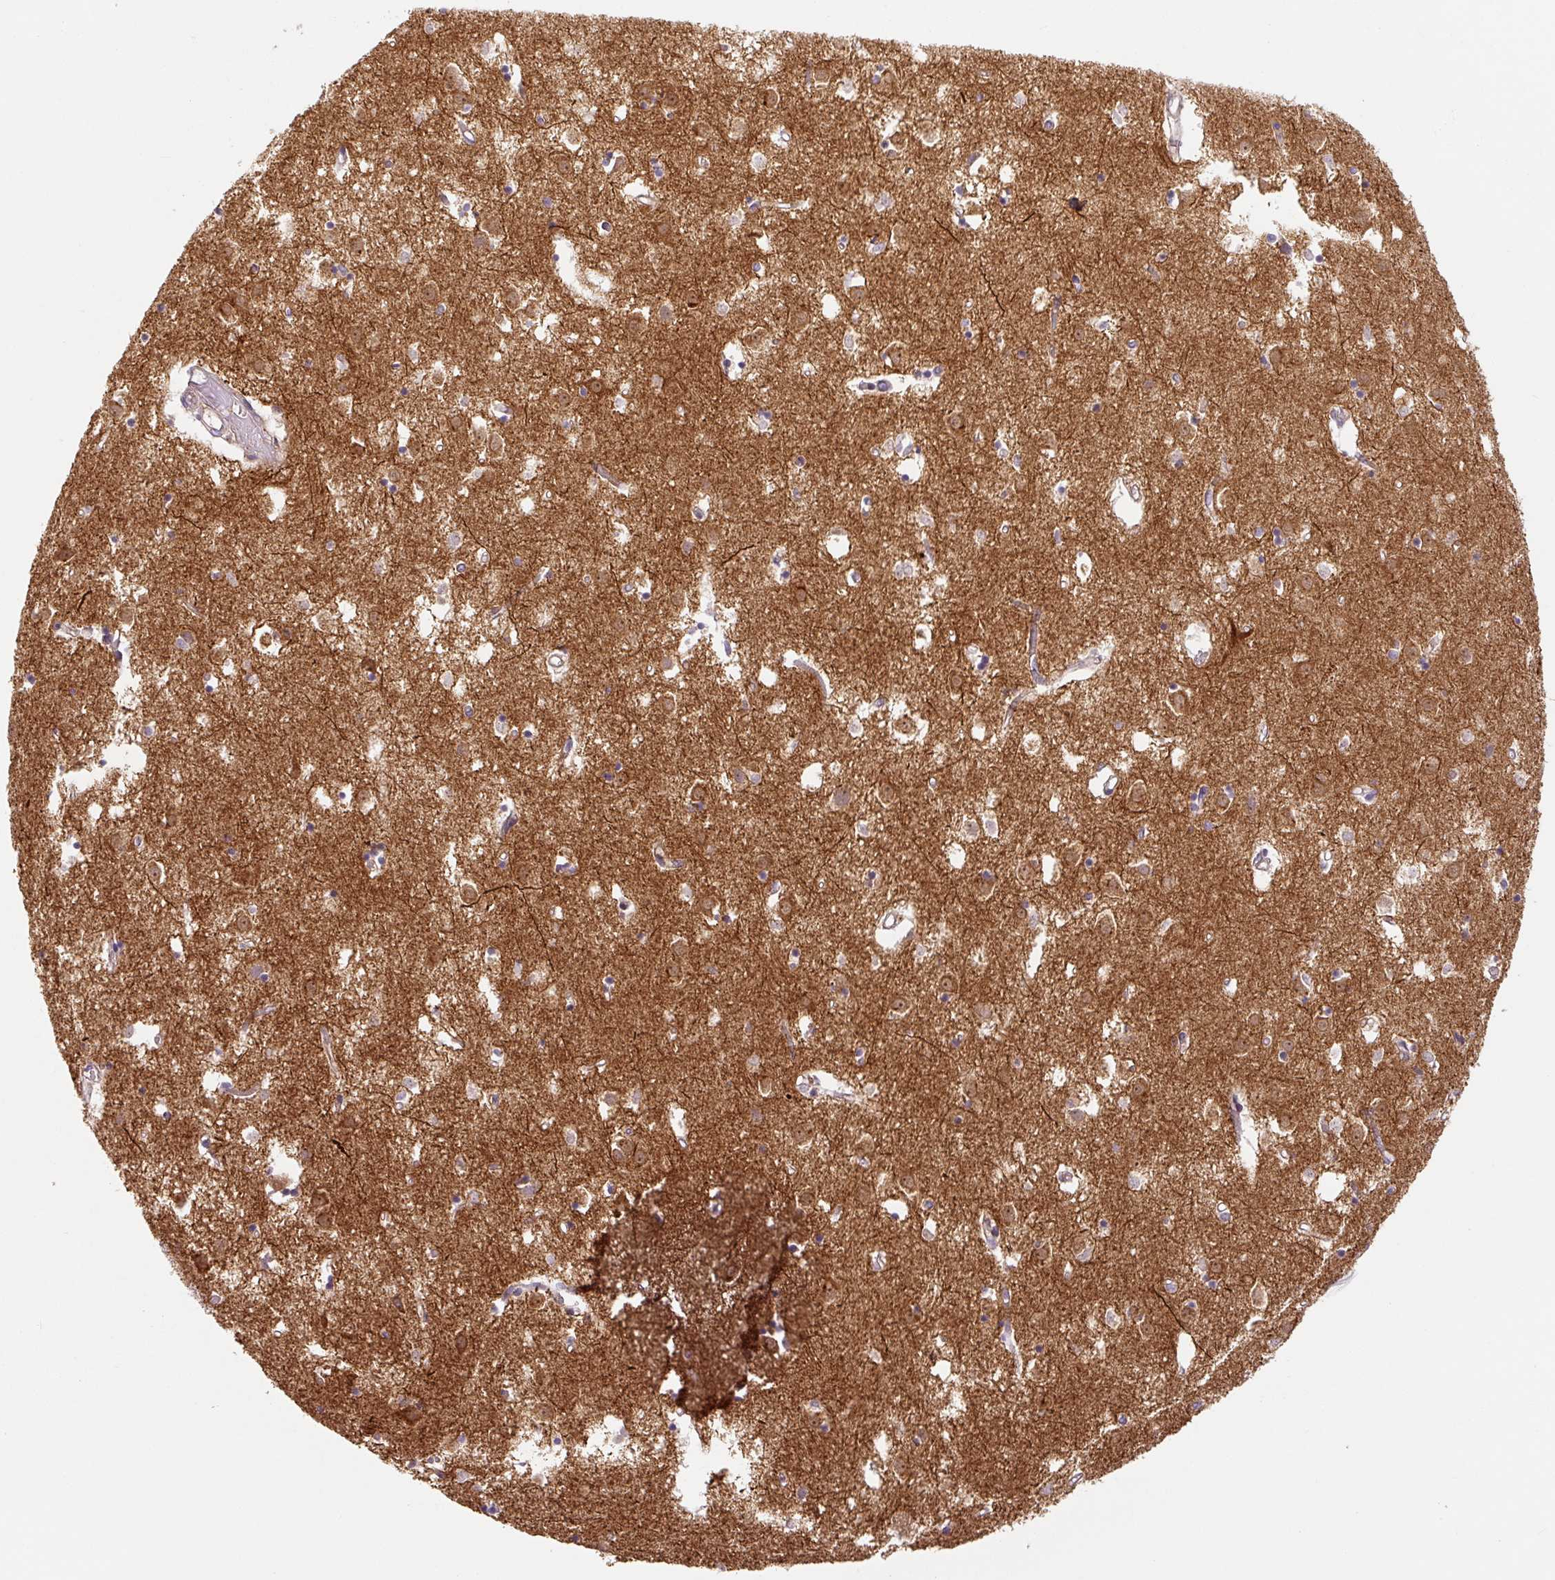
{"staining": {"intensity": "negative", "quantity": "none", "location": "none"}, "tissue": "caudate", "cell_type": "Glial cells", "image_type": "normal", "snomed": [{"axis": "morphology", "description": "Normal tissue, NOS"}, {"axis": "topography", "description": "Lateral ventricle wall"}], "caption": "IHC photomicrograph of normal caudate: caudate stained with DAB (3,3'-diaminobenzidine) shows no significant protein expression in glial cells. (Brightfield microscopy of DAB immunohistochemistry (IHC) at high magnification).", "gene": "ZSWIM7", "patient": {"sex": "male", "age": 70}}